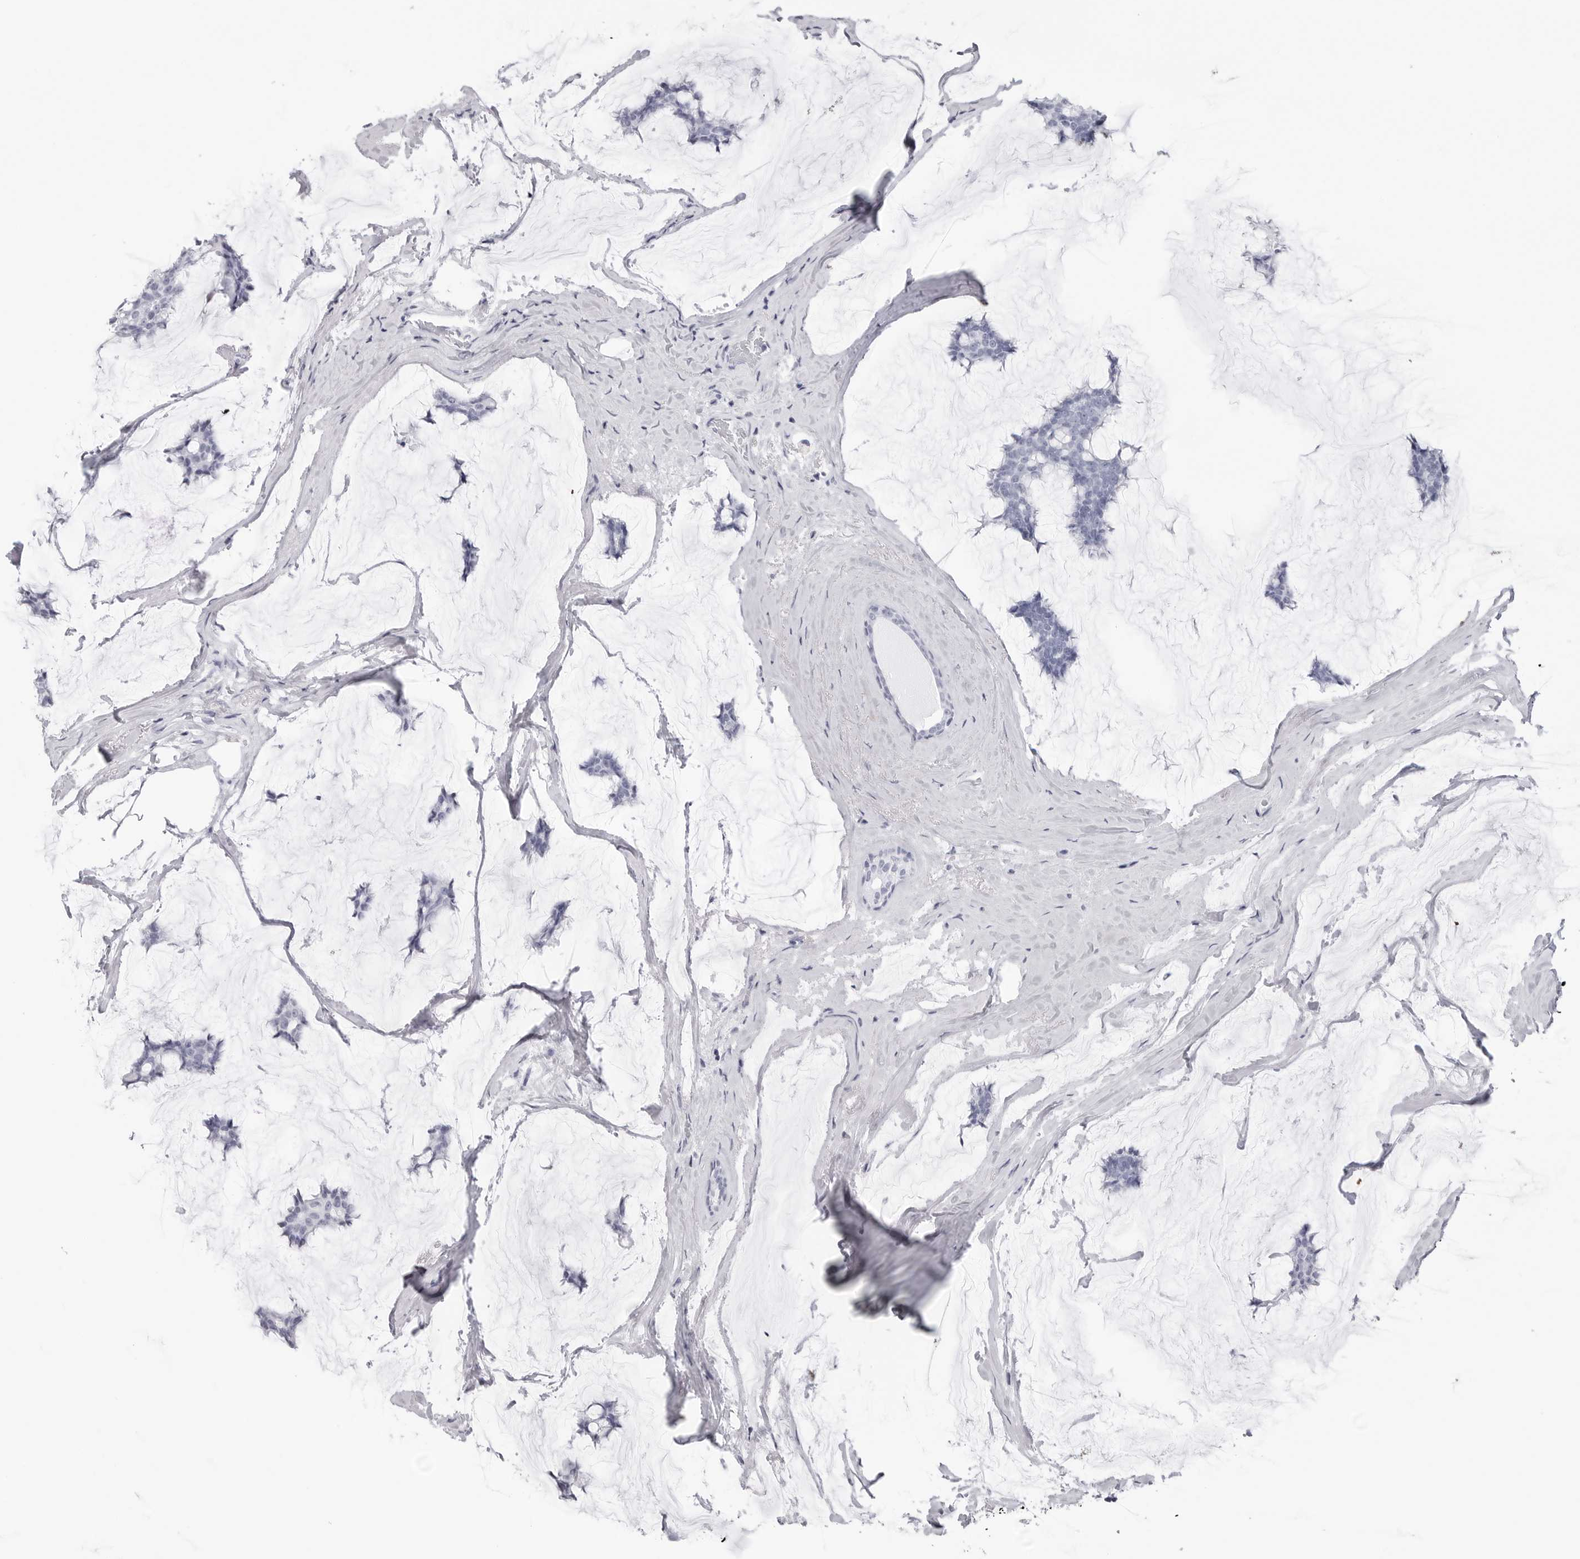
{"staining": {"intensity": "negative", "quantity": "none", "location": "none"}, "tissue": "breast cancer", "cell_type": "Tumor cells", "image_type": "cancer", "snomed": [{"axis": "morphology", "description": "Duct carcinoma"}, {"axis": "topography", "description": "Breast"}], "caption": "DAB (3,3'-diaminobenzidine) immunohistochemical staining of human invasive ductal carcinoma (breast) displays no significant positivity in tumor cells.", "gene": "CST2", "patient": {"sex": "female", "age": 93}}